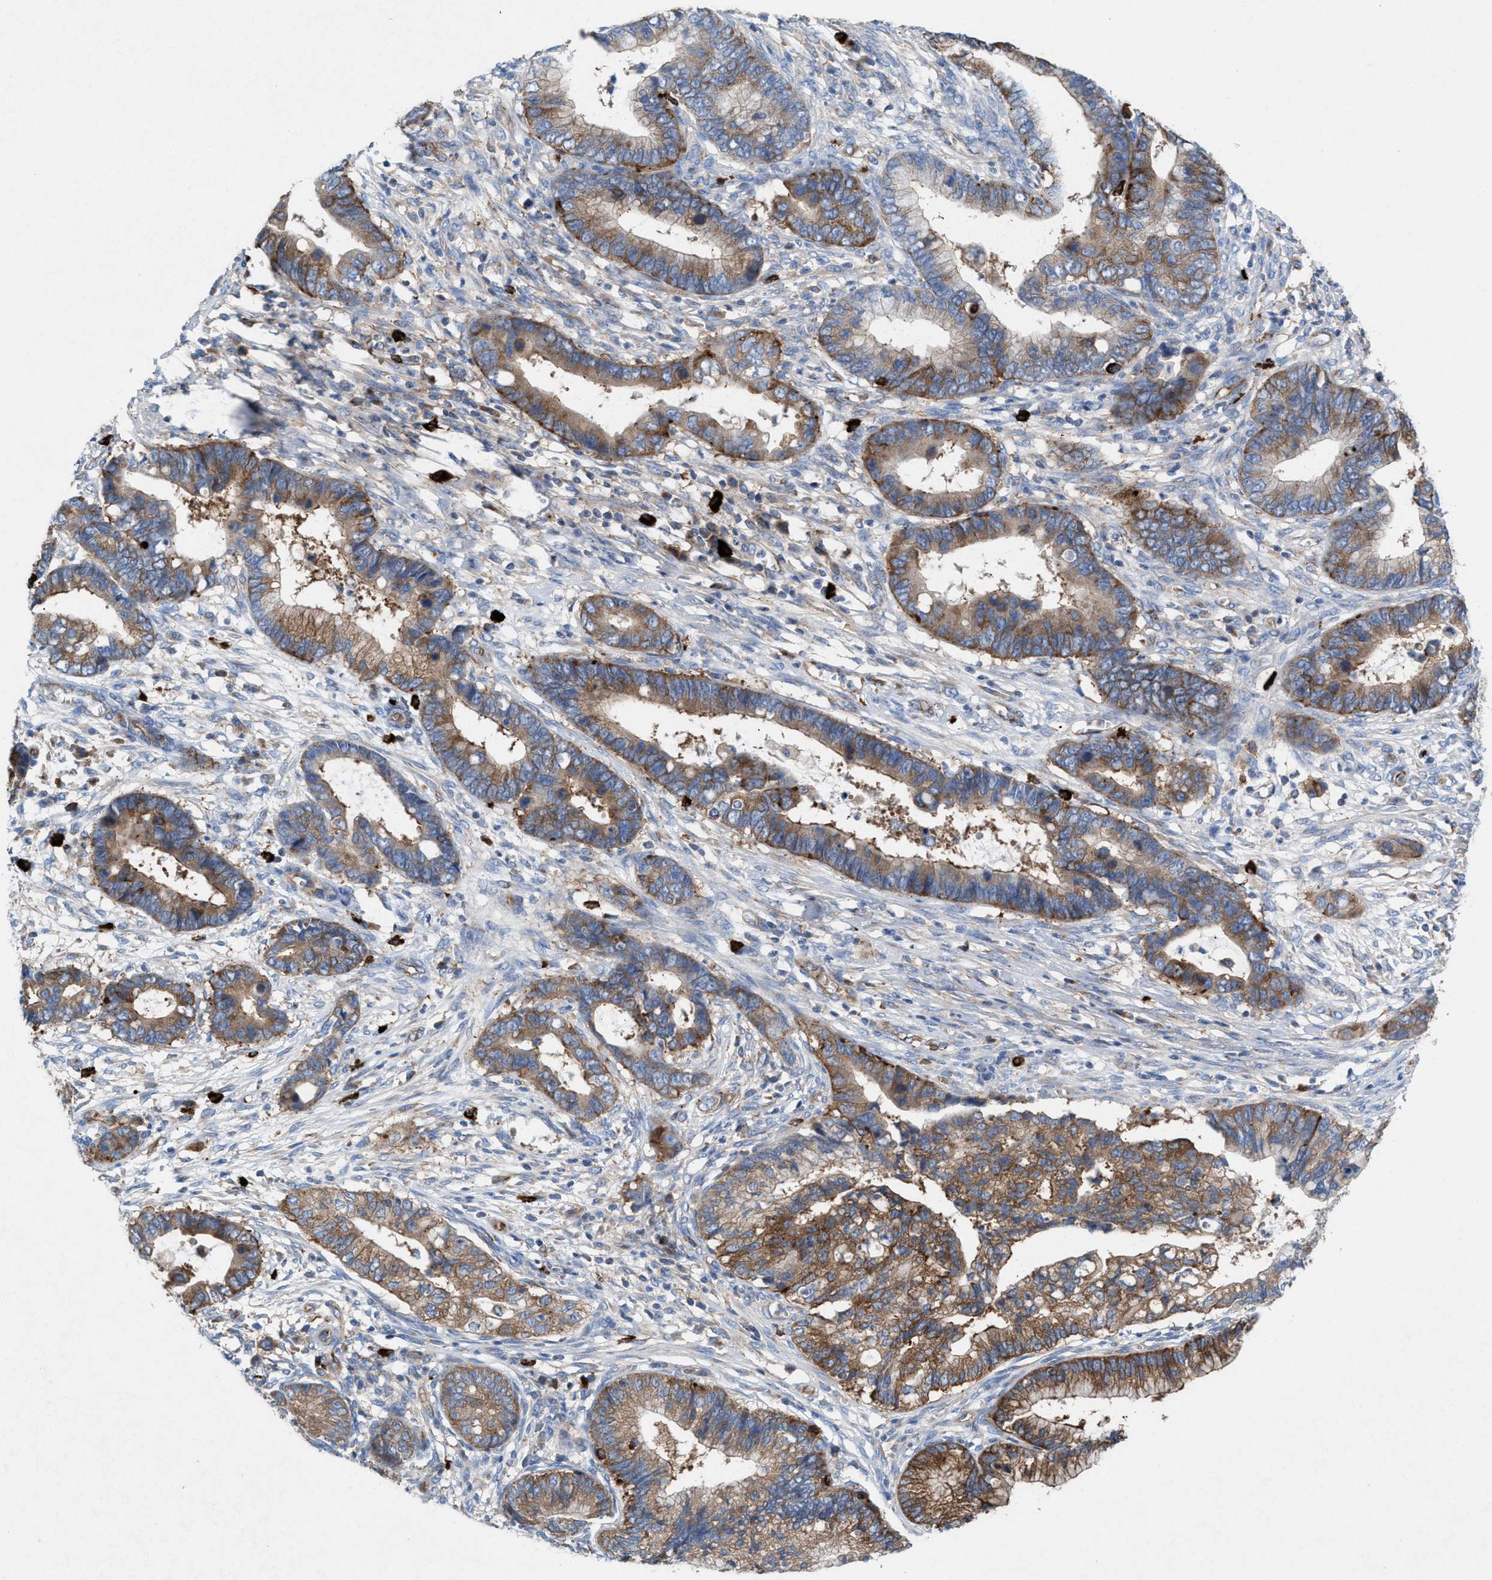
{"staining": {"intensity": "moderate", "quantity": ">75%", "location": "cytoplasmic/membranous"}, "tissue": "cervical cancer", "cell_type": "Tumor cells", "image_type": "cancer", "snomed": [{"axis": "morphology", "description": "Adenocarcinoma, NOS"}, {"axis": "topography", "description": "Cervix"}], "caption": "Approximately >75% of tumor cells in adenocarcinoma (cervical) demonstrate moderate cytoplasmic/membranous protein staining as visualized by brown immunohistochemical staining.", "gene": "NYAP1", "patient": {"sex": "female", "age": 44}}